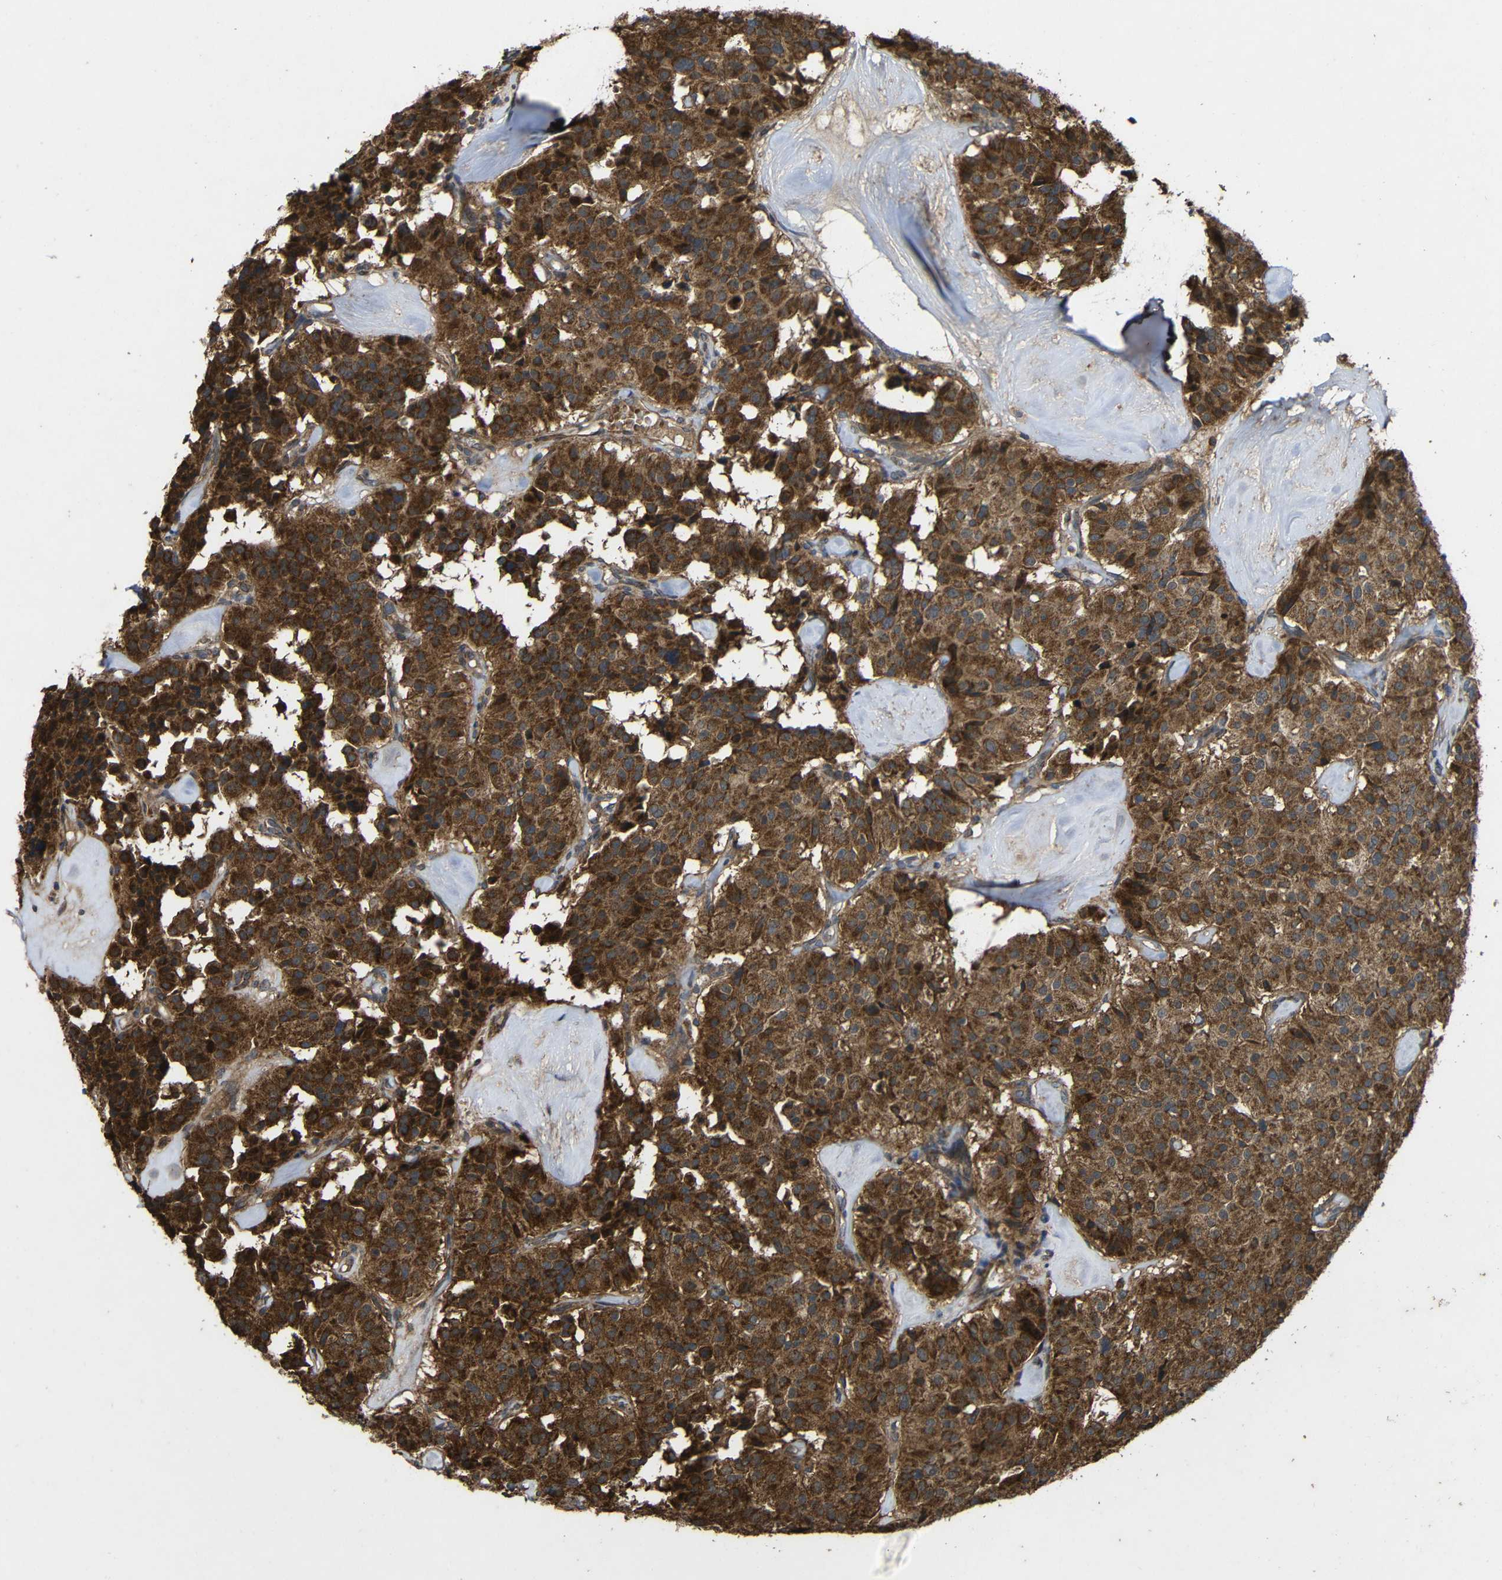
{"staining": {"intensity": "strong", "quantity": ">75%", "location": "cytoplasmic/membranous"}, "tissue": "carcinoid", "cell_type": "Tumor cells", "image_type": "cancer", "snomed": [{"axis": "morphology", "description": "Carcinoid, malignant, NOS"}, {"axis": "topography", "description": "Lung"}], "caption": "Carcinoid tissue exhibits strong cytoplasmic/membranous expression in about >75% of tumor cells, visualized by immunohistochemistry.", "gene": "C1GALT1", "patient": {"sex": "male", "age": 30}}